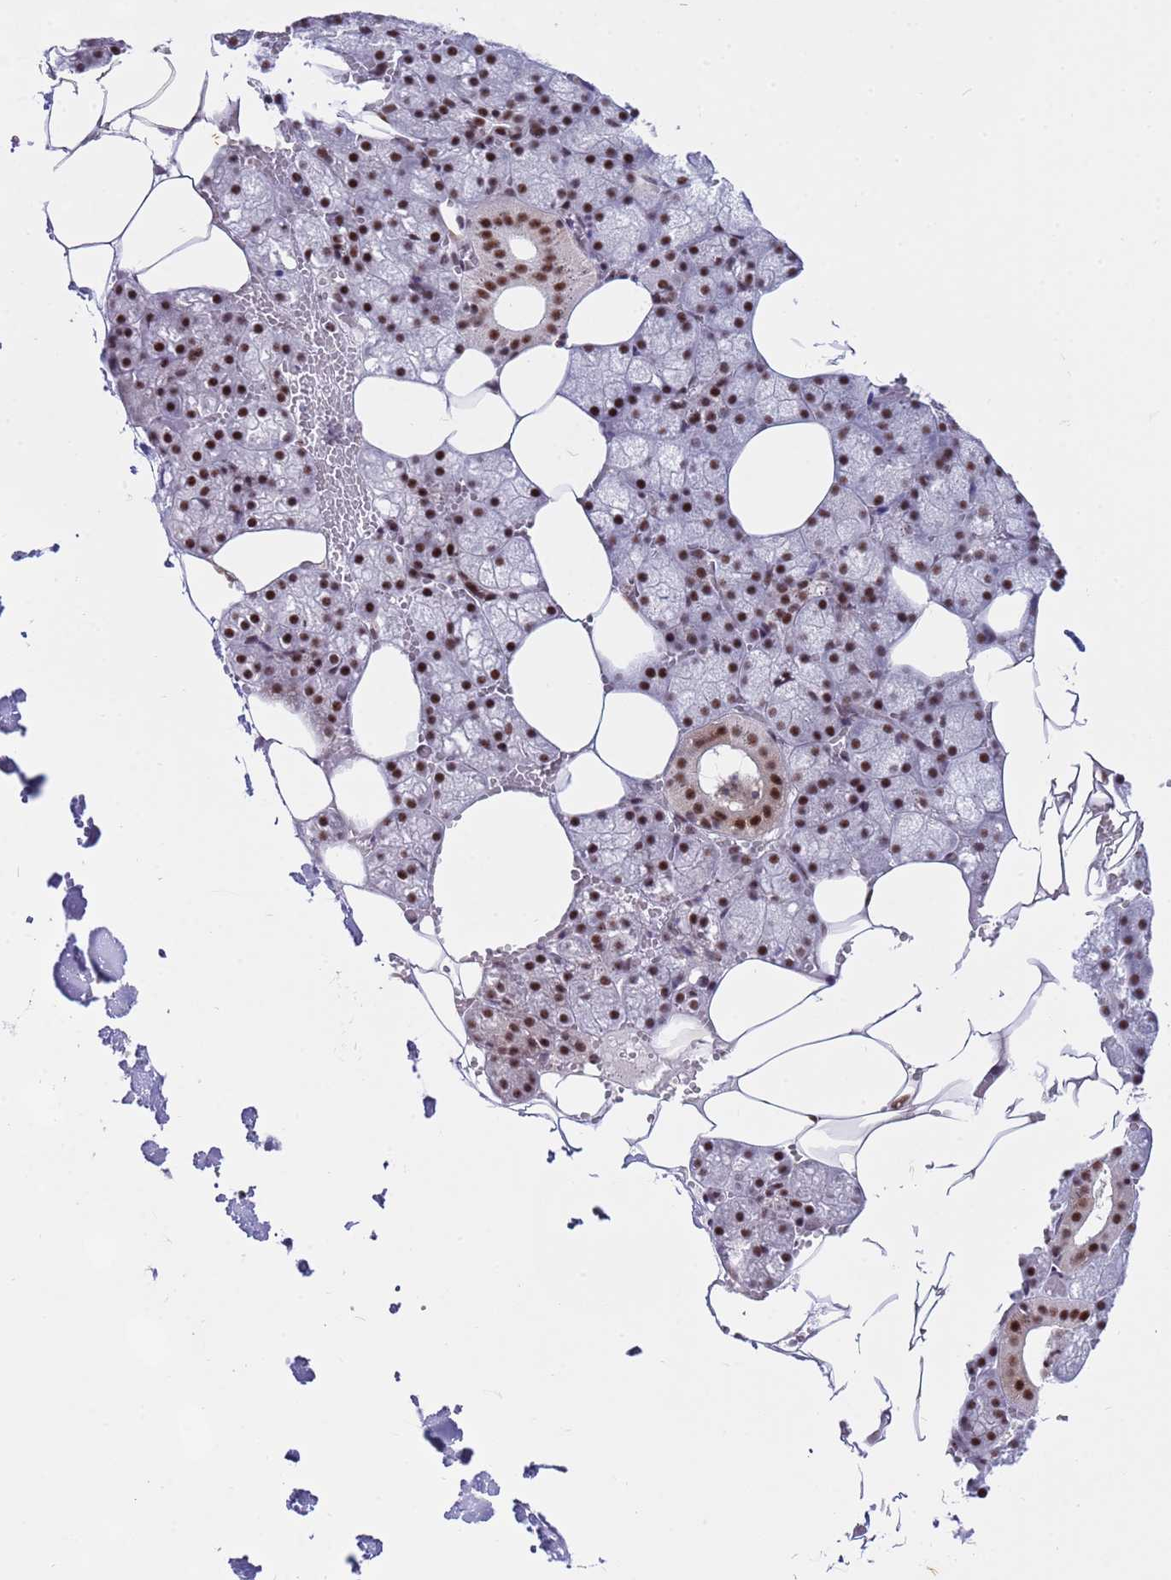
{"staining": {"intensity": "strong", "quantity": ">75%", "location": "nuclear"}, "tissue": "salivary gland", "cell_type": "Glandular cells", "image_type": "normal", "snomed": [{"axis": "morphology", "description": "Normal tissue, NOS"}, {"axis": "topography", "description": "Salivary gland"}], "caption": "Strong nuclear protein staining is appreciated in approximately >75% of glandular cells in salivary gland.", "gene": "THOC2", "patient": {"sex": "male", "age": 62}}